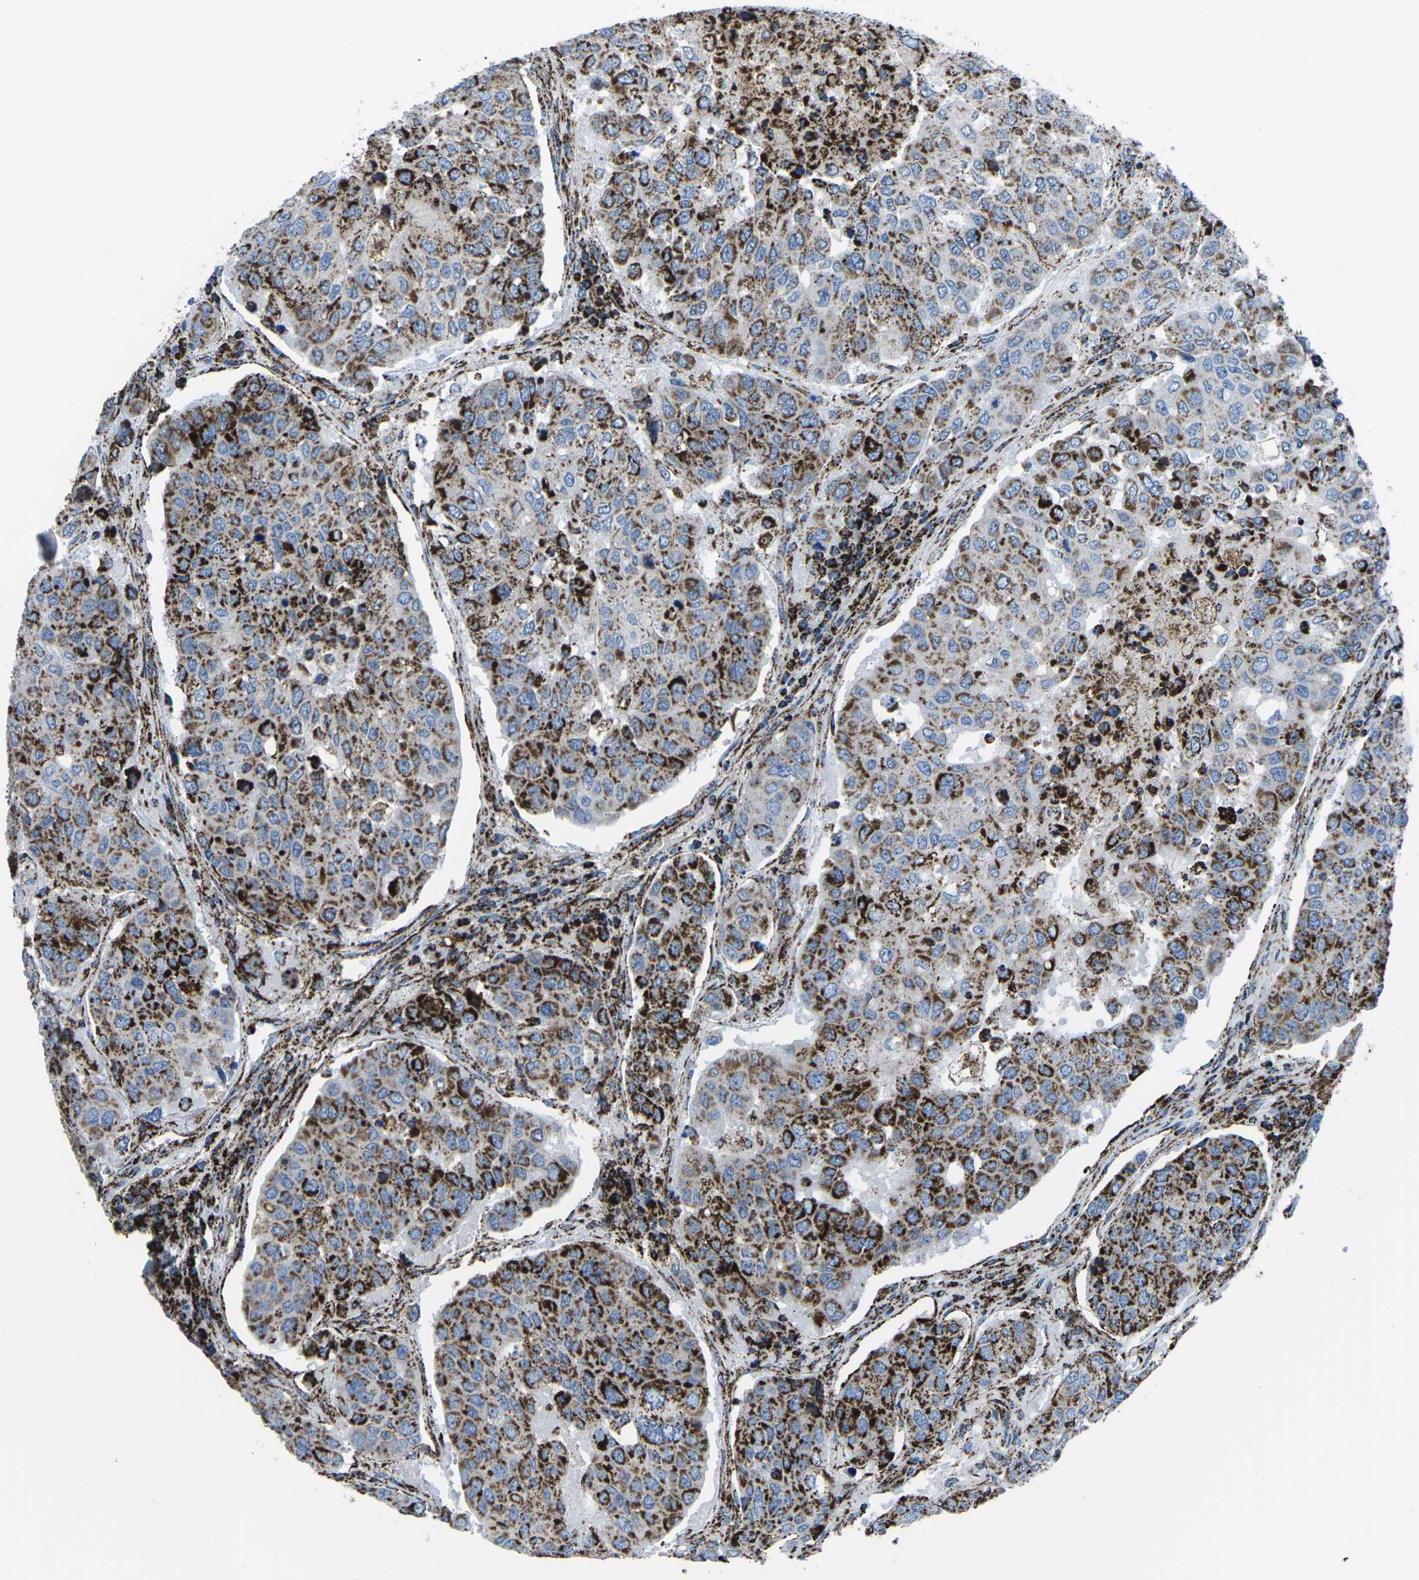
{"staining": {"intensity": "strong", "quantity": ">75%", "location": "cytoplasmic/membranous"}, "tissue": "urothelial cancer", "cell_type": "Tumor cells", "image_type": "cancer", "snomed": [{"axis": "morphology", "description": "Urothelial carcinoma, High grade"}, {"axis": "topography", "description": "Lymph node"}, {"axis": "topography", "description": "Urinary bladder"}], "caption": "The photomicrograph displays immunohistochemical staining of high-grade urothelial carcinoma. There is strong cytoplasmic/membranous expression is seen in about >75% of tumor cells.", "gene": "MT-CO2", "patient": {"sex": "male", "age": 51}}